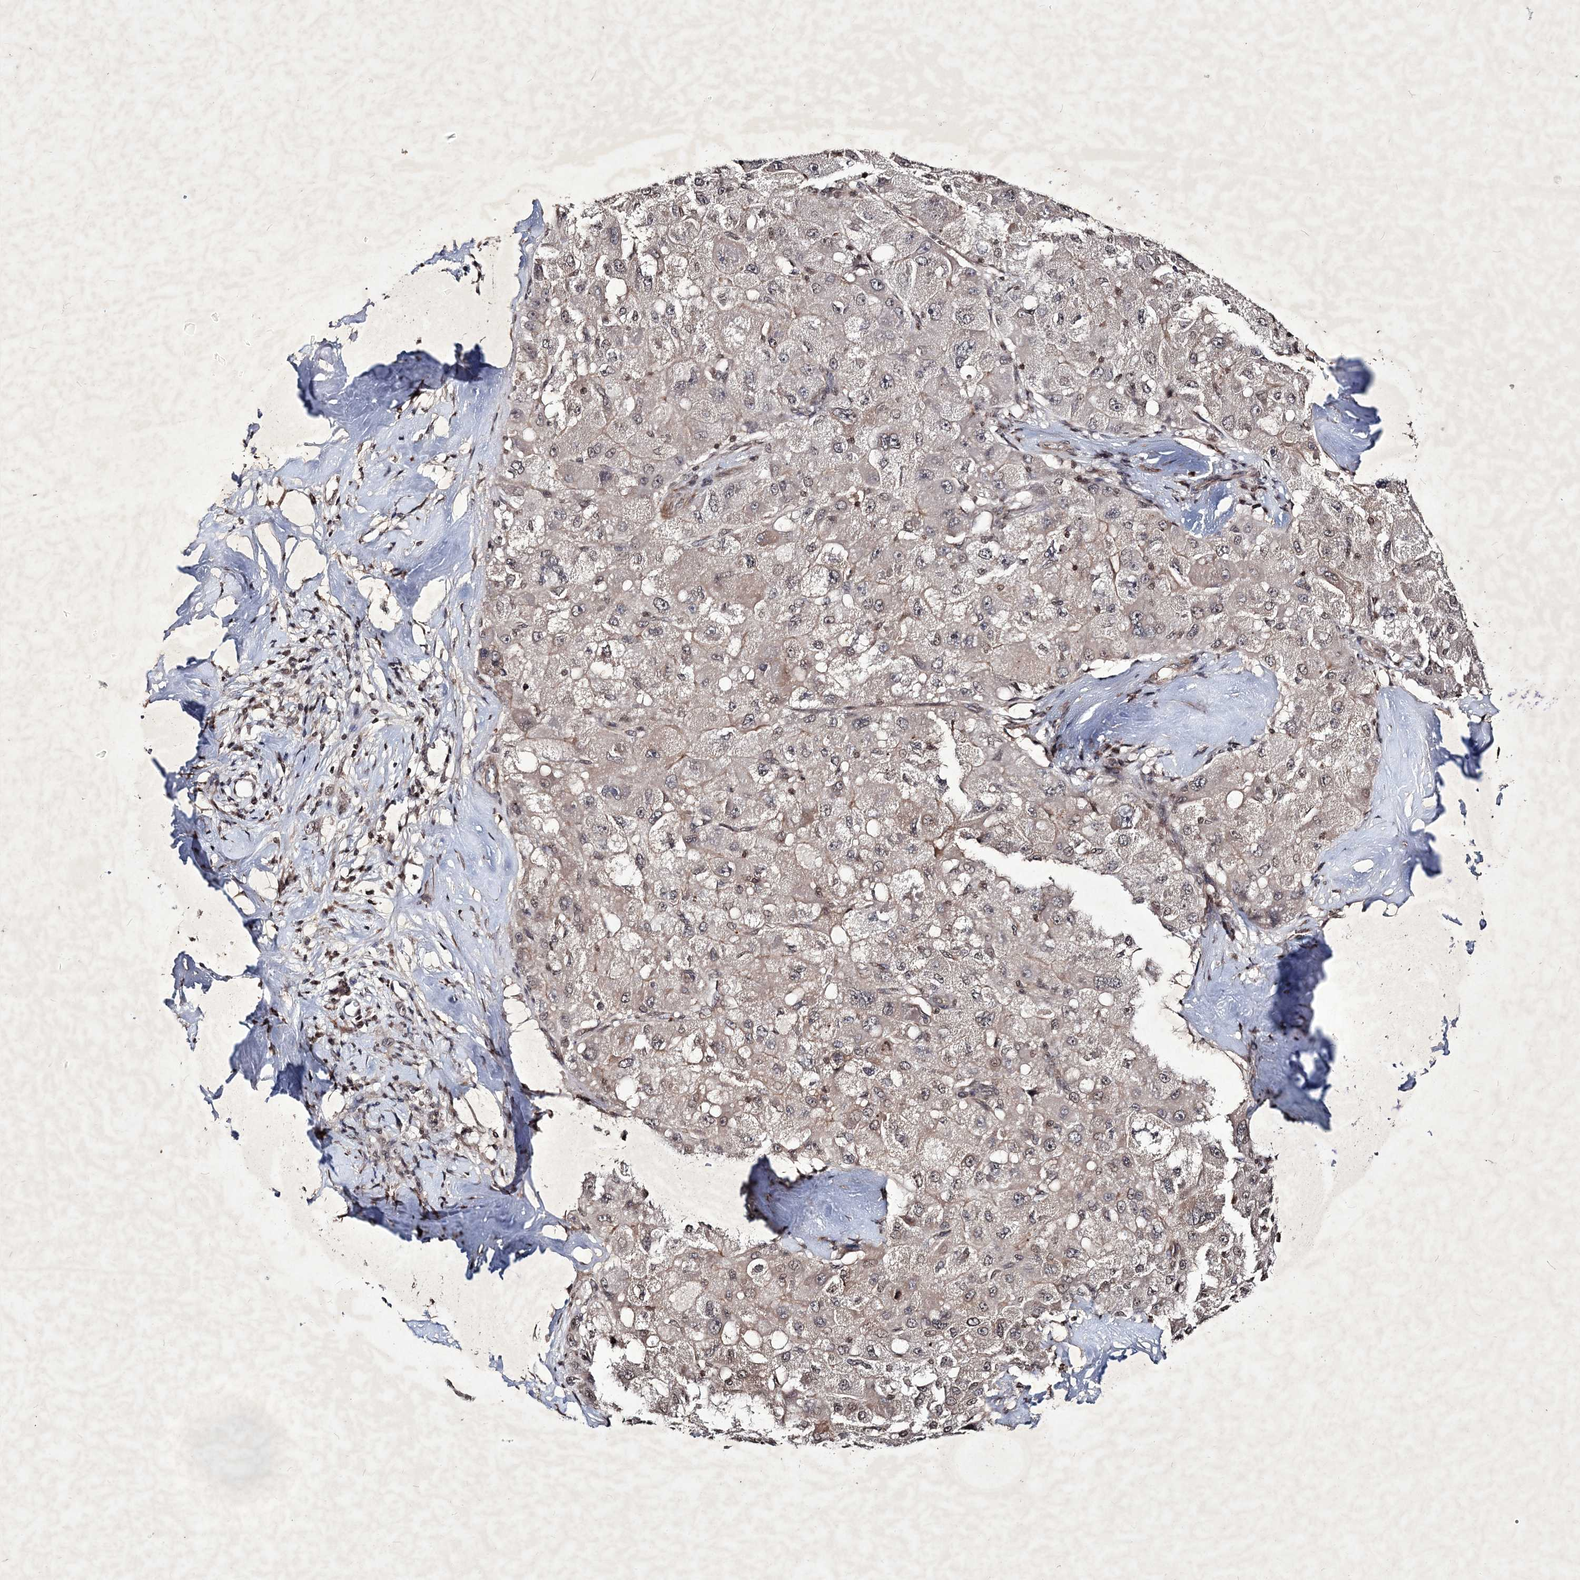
{"staining": {"intensity": "weak", "quantity": ">75%", "location": "cytoplasmic/membranous,nuclear"}, "tissue": "liver cancer", "cell_type": "Tumor cells", "image_type": "cancer", "snomed": [{"axis": "morphology", "description": "Carcinoma, Hepatocellular, NOS"}, {"axis": "topography", "description": "Liver"}], "caption": "A brown stain highlights weak cytoplasmic/membranous and nuclear staining of a protein in human hepatocellular carcinoma (liver) tumor cells. Immunohistochemistry stains the protein of interest in brown and the nuclei are stained blue.", "gene": "SOWAHB", "patient": {"sex": "male", "age": 80}}